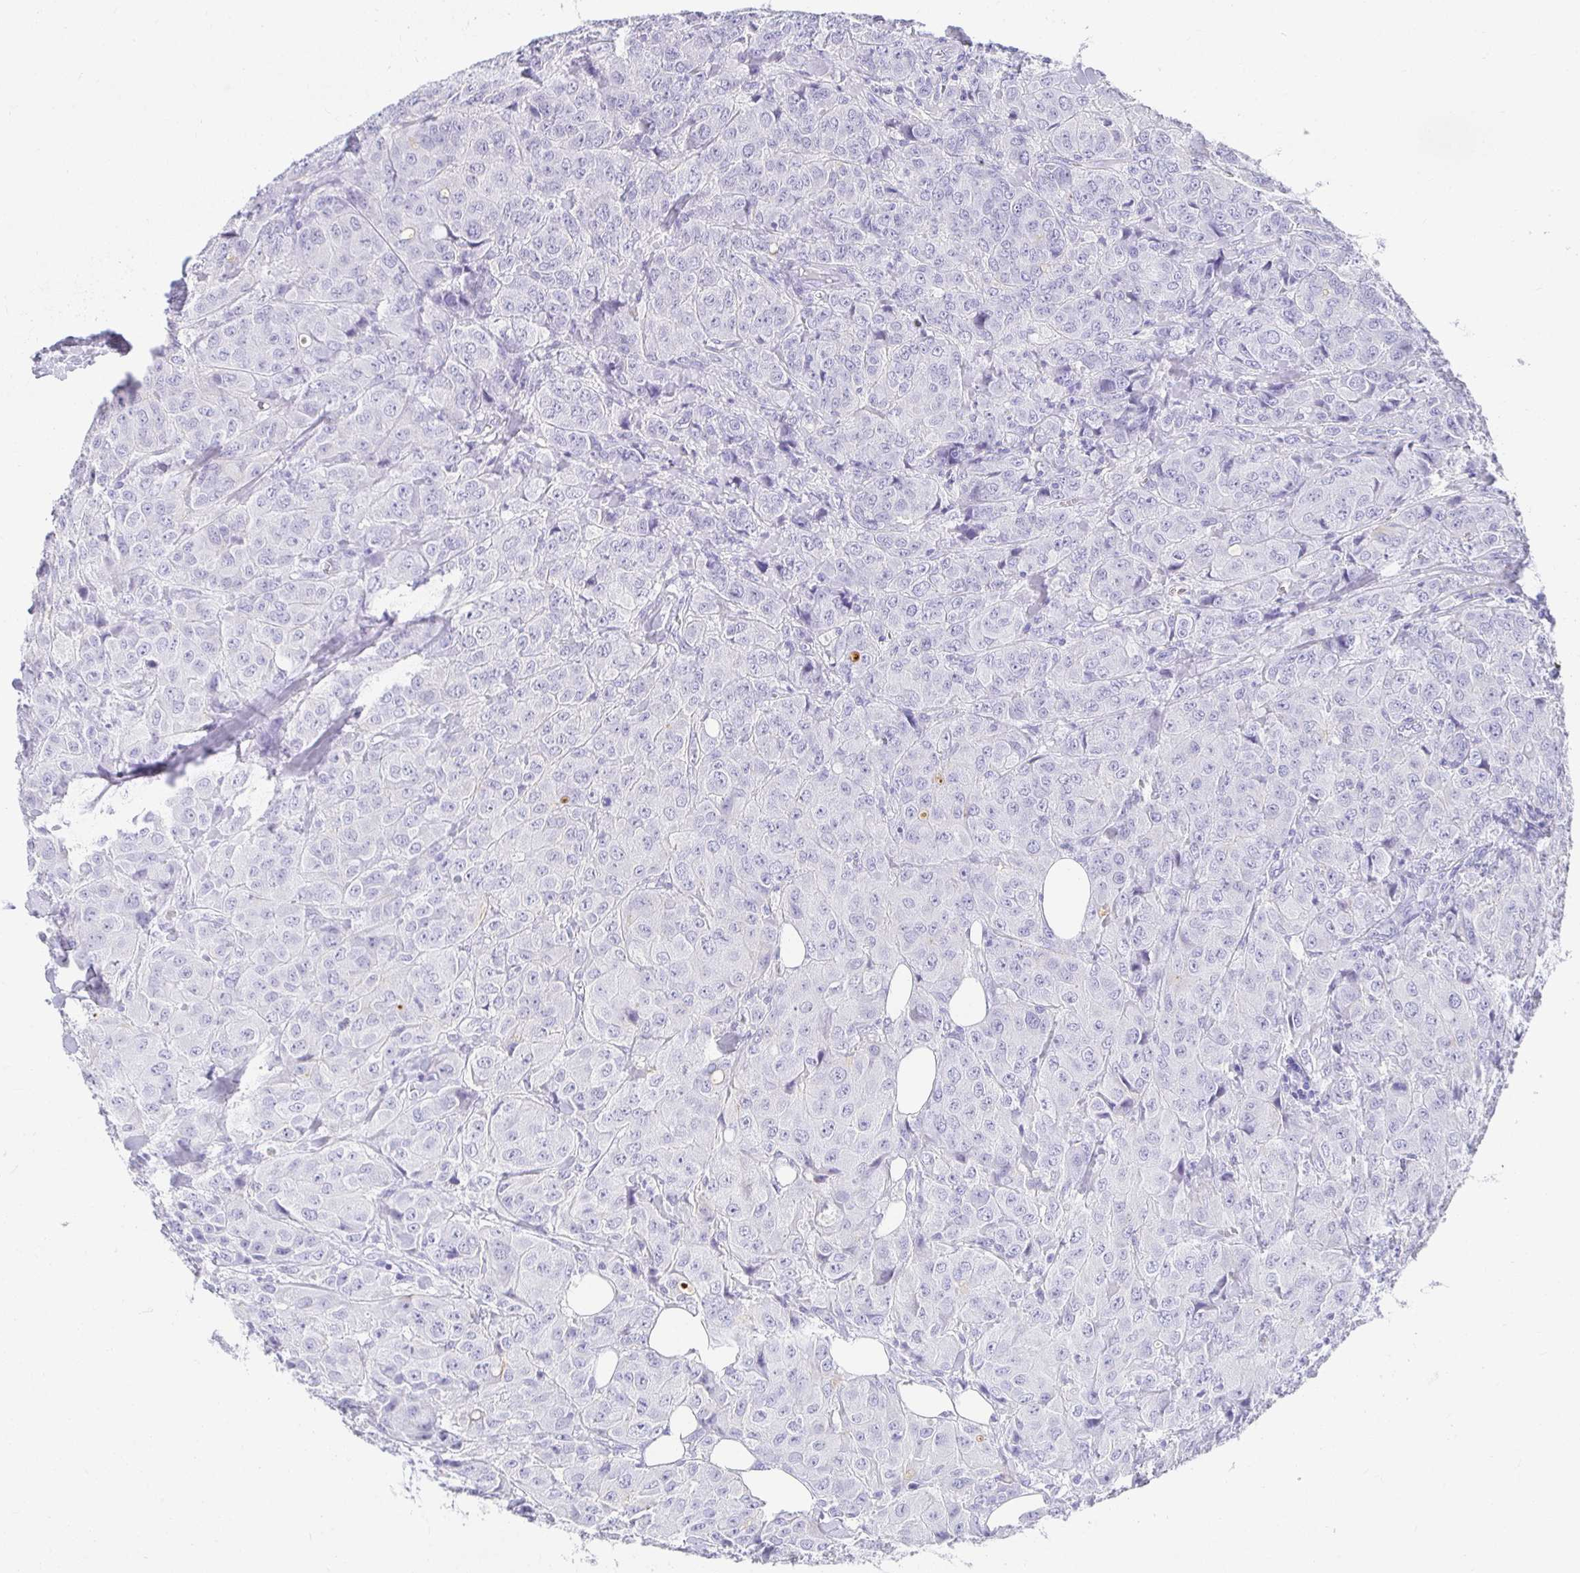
{"staining": {"intensity": "negative", "quantity": "none", "location": "none"}, "tissue": "breast cancer", "cell_type": "Tumor cells", "image_type": "cancer", "snomed": [{"axis": "morphology", "description": "Duct carcinoma"}, {"axis": "topography", "description": "Breast"}], "caption": "Intraductal carcinoma (breast) was stained to show a protein in brown. There is no significant staining in tumor cells.", "gene": "CHAT", "patient": {"sex": "female", "age": 43}}